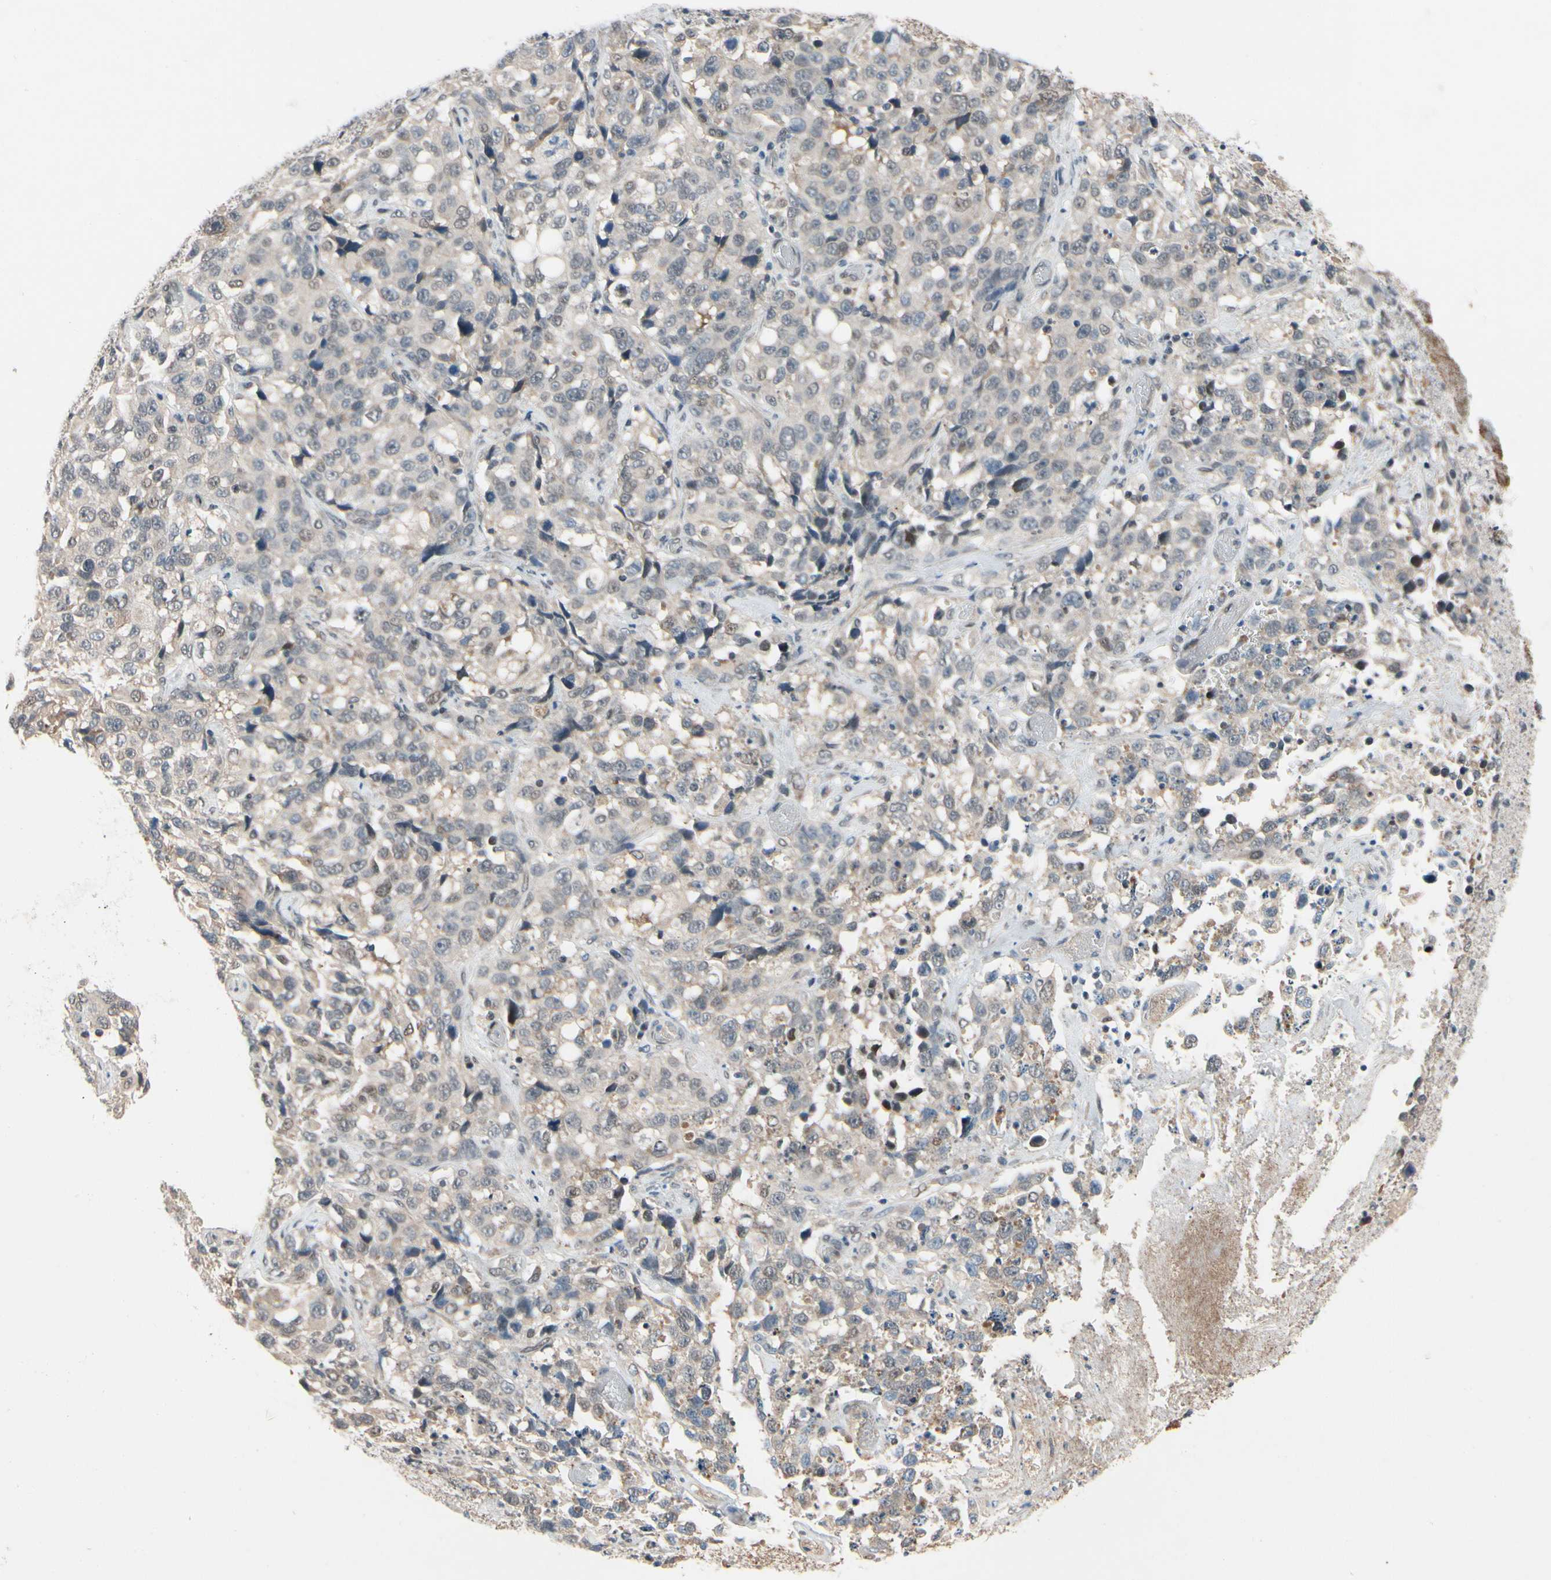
{"staining": {"intensity": "weak", "quantity": "25%-75%", "location": "cytoplasmic/membranous"}, "tissue": "stomach cancer", "cell_type": "Tumor cells", "image_type": "cancer", "snomed": [{"axis": "morphology", "description": "Normal tissue, NOS"}, {"axis": "morphology", "description": "Adenocarcinoma, NOS"}, {"axis": "topography", "description": "Stomach"}], "caption": "A micrograph of stomach cancer (adenocarcinoma) stained for a protein demonstrates weak cytoplasmic/membranous brown staining in tumor cells.", "gene": "TAF4", "patient": {"sex": "male", "age": 48}}